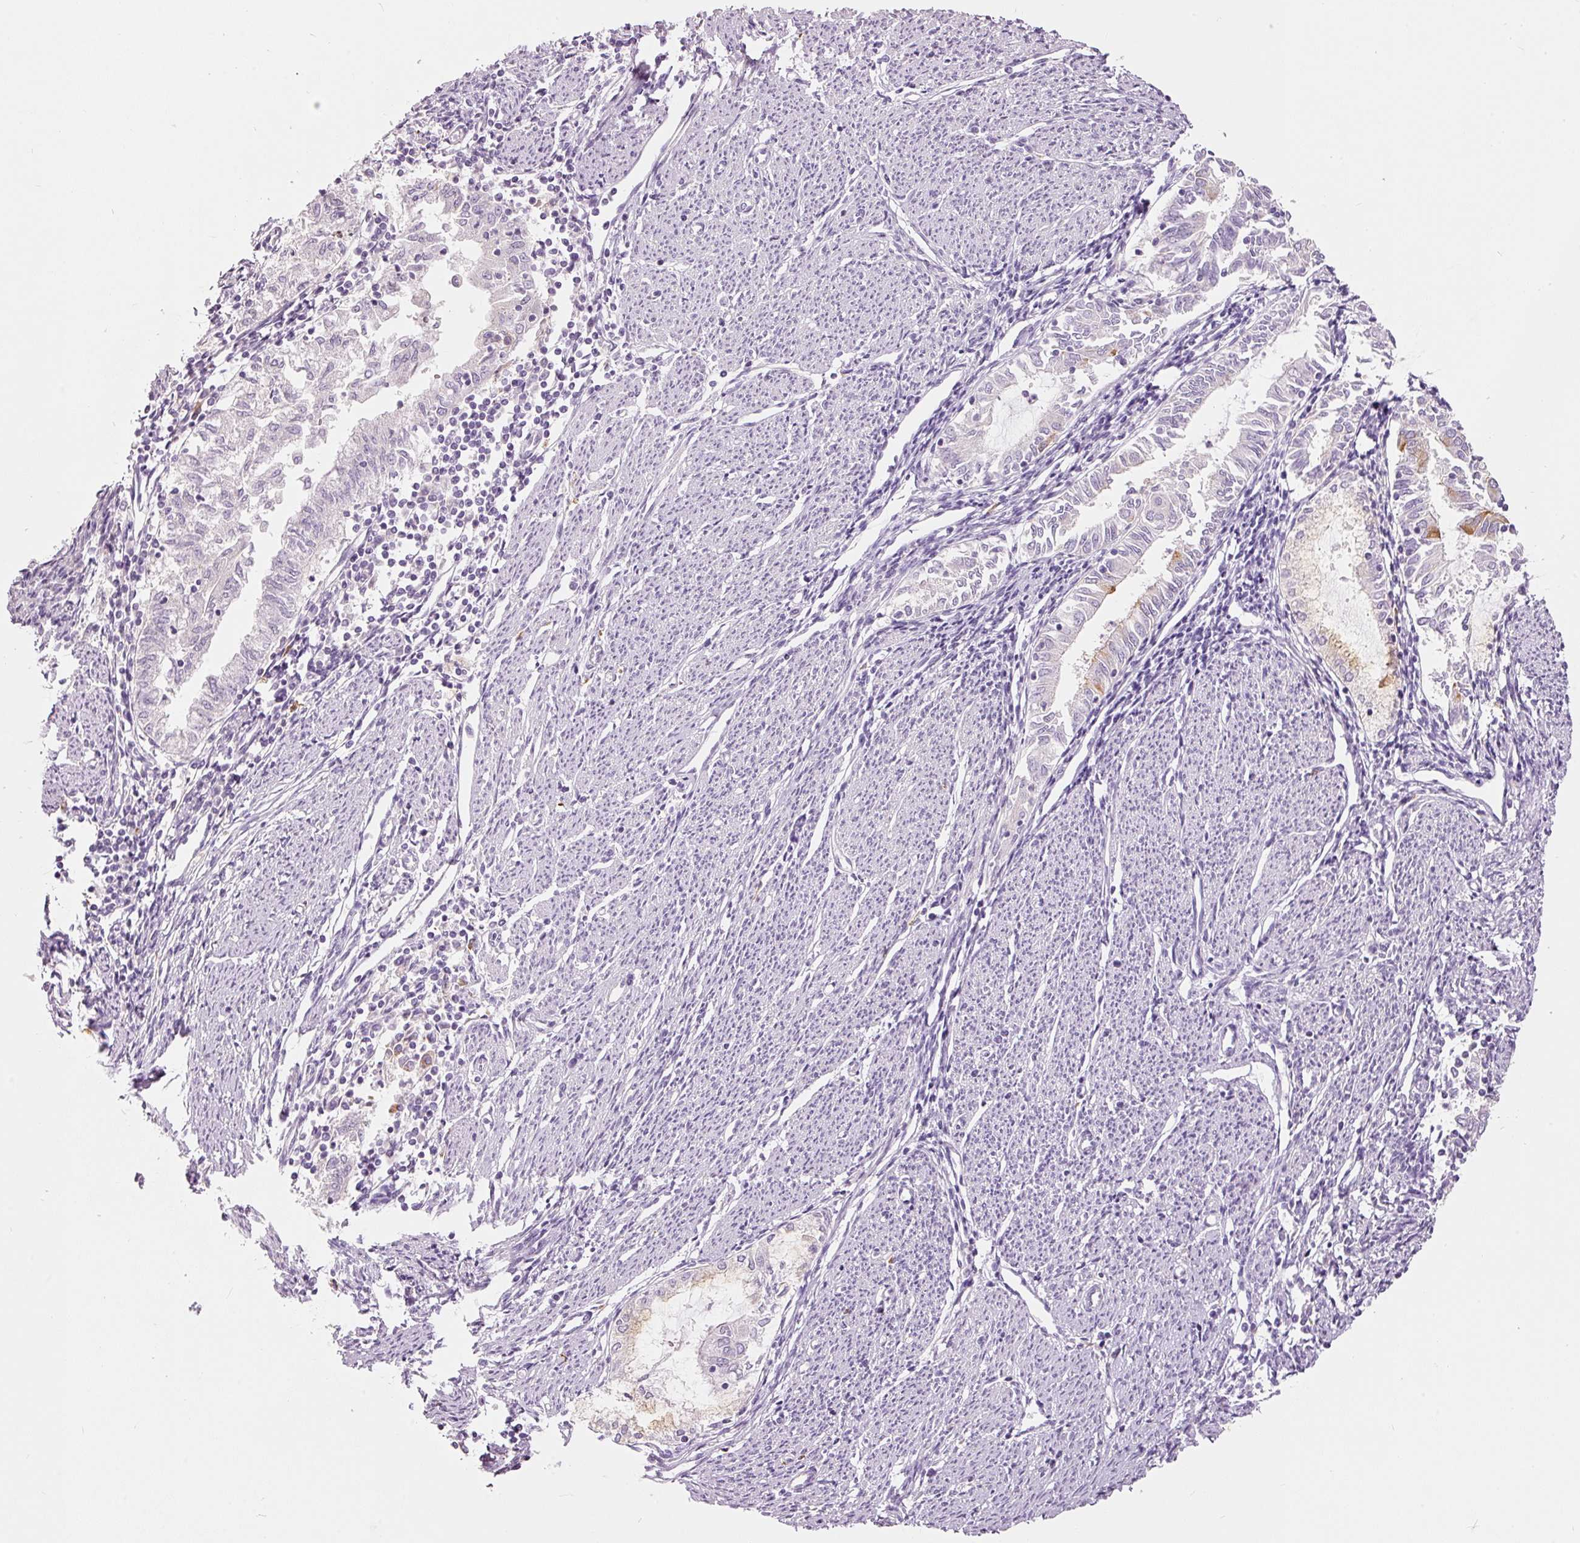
{"staining": {"intensity": "negative", "quantity": "none", "location": "none"}, "tissue": "endometrial cancer", "cell_type": "Tumor cells", "image_type": "cancer", "snomed": [{"axis": "morphology", "description": "Adenocarcinoma, NOS"}, {"axis": "topography", "description": "Endometrium"}], "caption": "A high-resolution photomicrograph shows IHC staining of endometrial adenocarcinoma, which shows no significant staining in tumor cells.", "gene": "MTHFD2", "patient": {"sex": "female", "age": 79}}